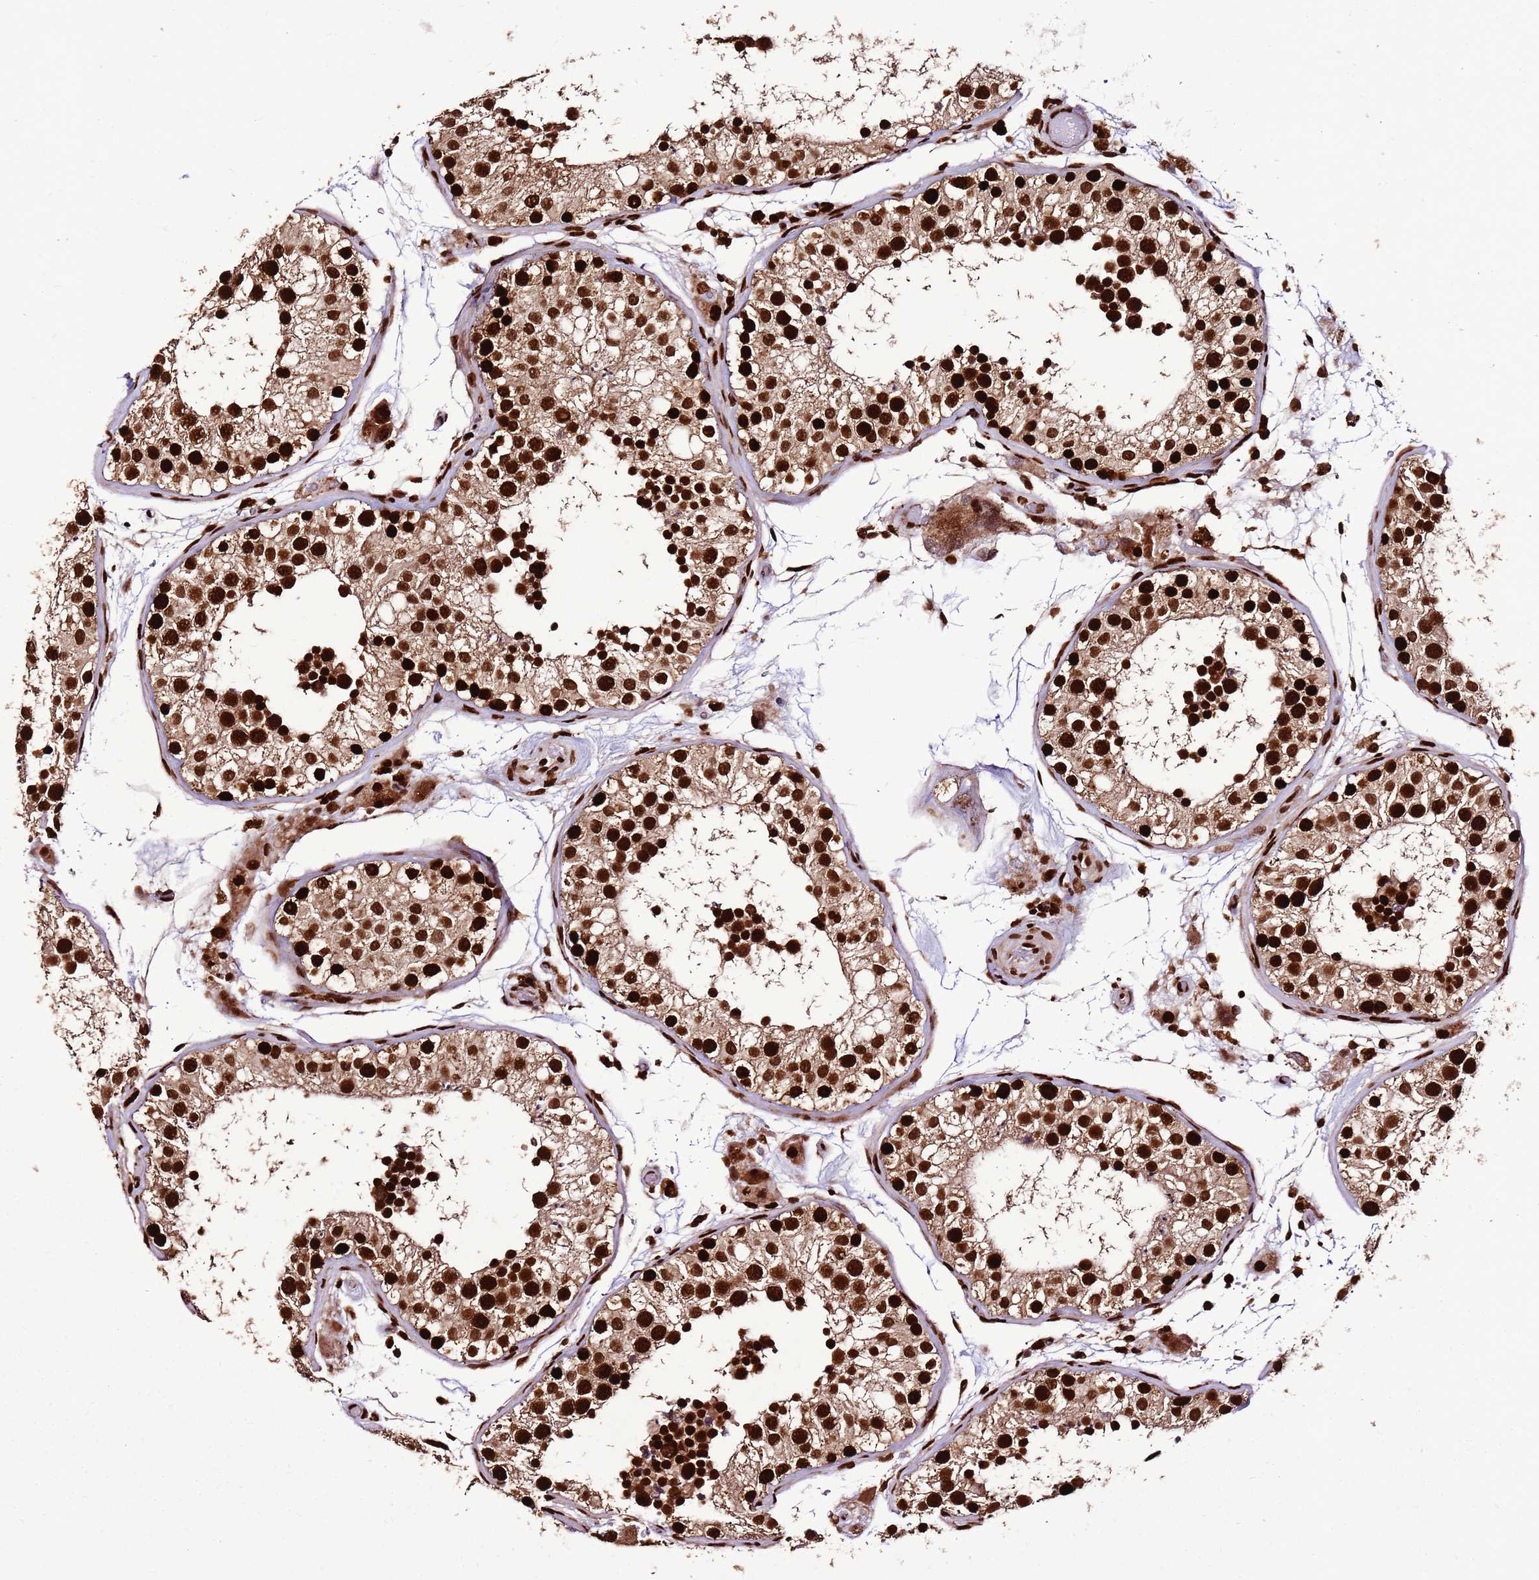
{"staining": {"intensity": "strong", "quantity": ">75%", "location": "cytoplasmic/membranous,nuclear"}, "tissue": "testis", "cell_type": "Cells in seminiferous ducts", "image_type": "normal", "snomed": [{"axis": "morphology", "description": "Normal tissue, NOS"}, {"axis": "topography", "description": "Testis"}], "caption": "Protein expression analysis of benign human testis reveals strong cytoplasmic/membranous,nuclear expression in about >75% of cells in seminiferous ducts. (DAB (3,3'-diaminobenzidine) IHC with brightfield microscopy, high magnification).", "gene": "HNRNPAB", "patient": {"sex": "male", "age": 26}}